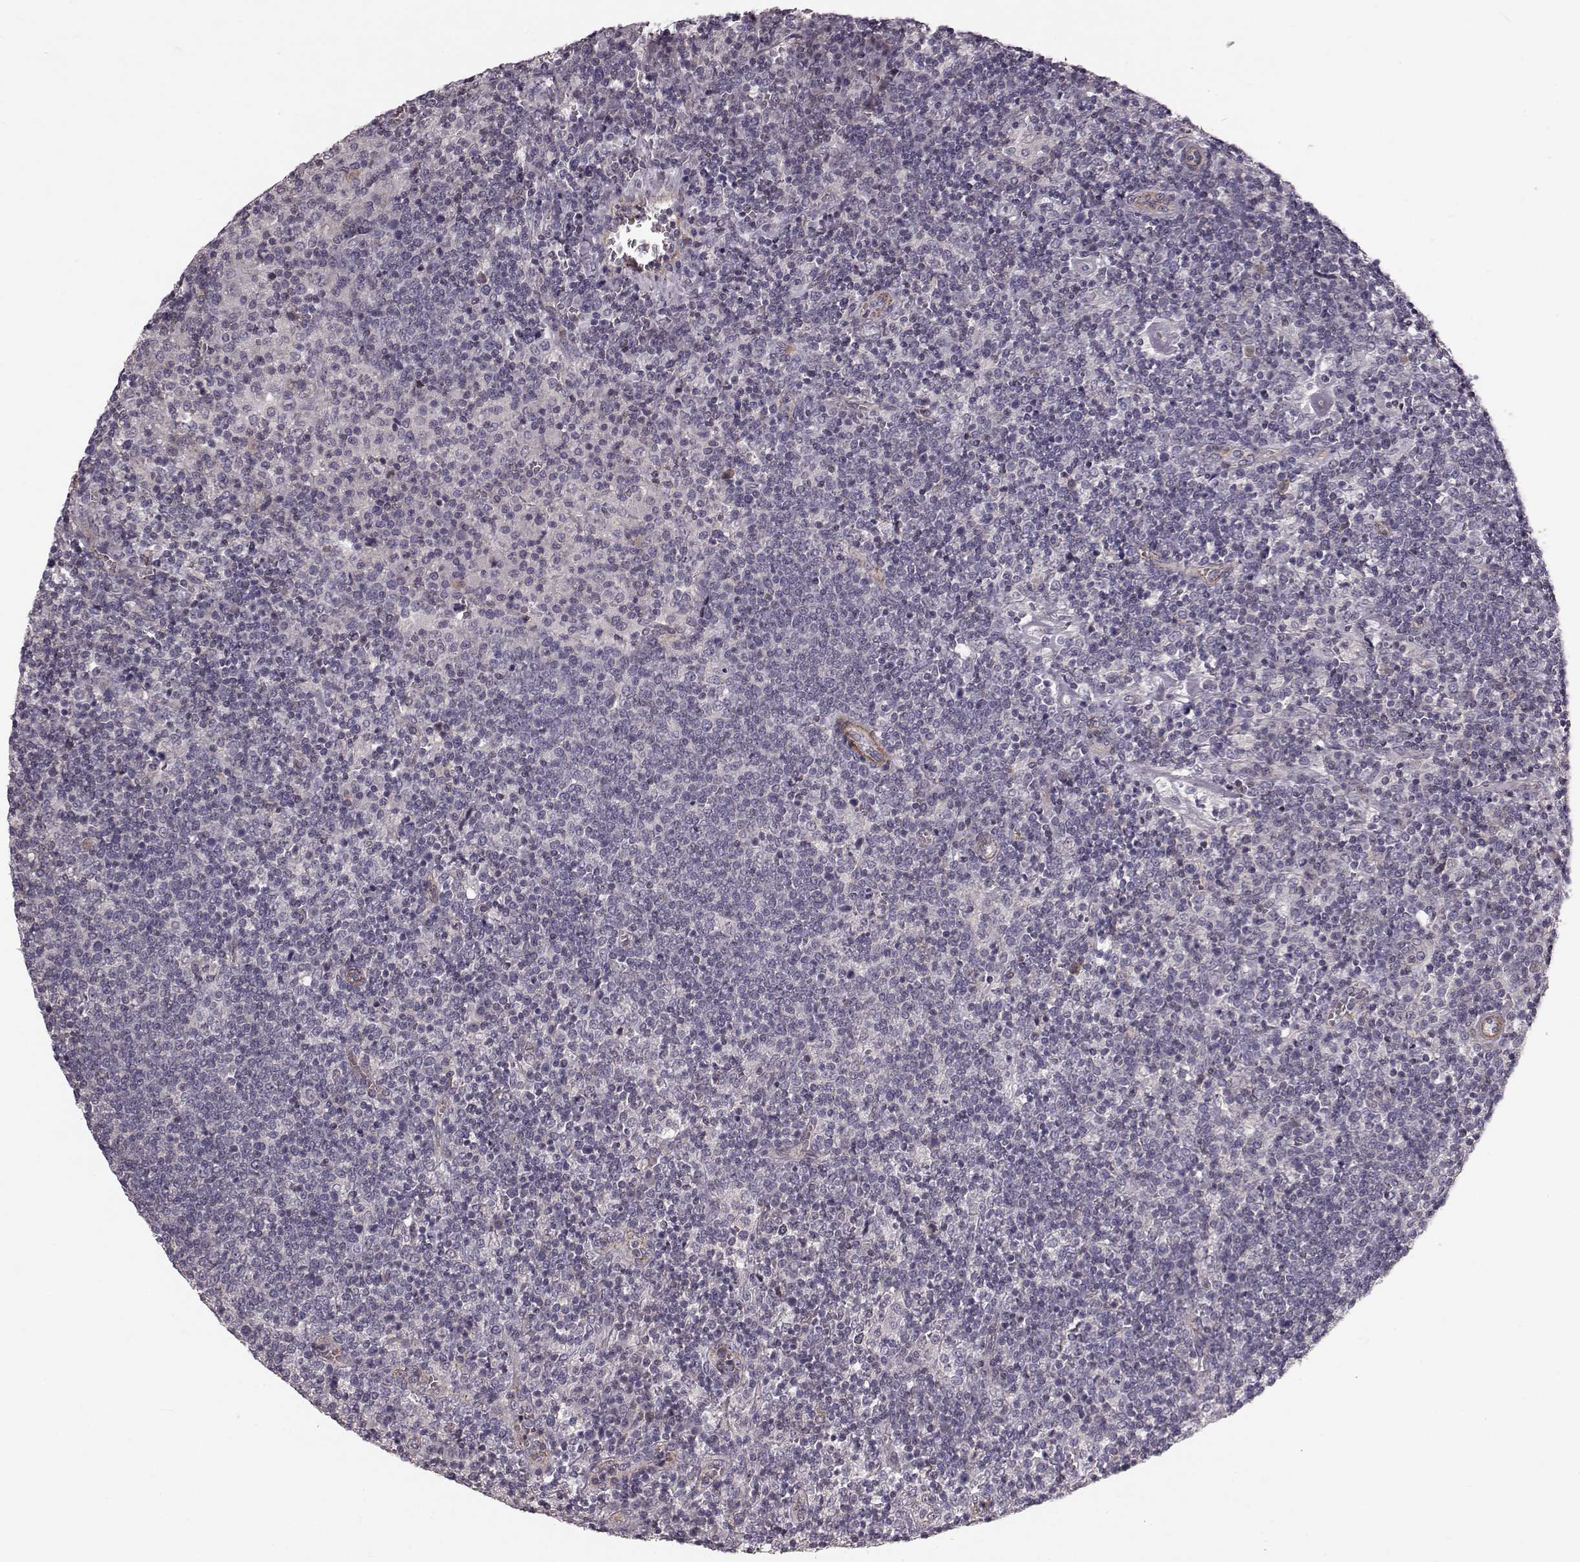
{"staining": {"intensity": "negative", "quantity": "none", "location": "none"}, "tissue": "lymphoma", "cell_type": "Tumor cells", "image_type": "cancer", "snomed": [{"axis": "morphology", "description": "Malignant lymphoma, non-Hodgkin's type, High grade"}, {"axis": "topography", "description": "Lymph node"}], "caption": "High power microscopy histopathology image of an IHC histopathology image of lymphoma, revealing no significant positivity in tumor cells. Brightfield microscopy of immunohistochemistry (IHC) stained with DAB (brown) and hematoxylin (blue), captured at high magnification.", "gene": "SLC22A18", "patient": {"sex": "male", "age": 61}}